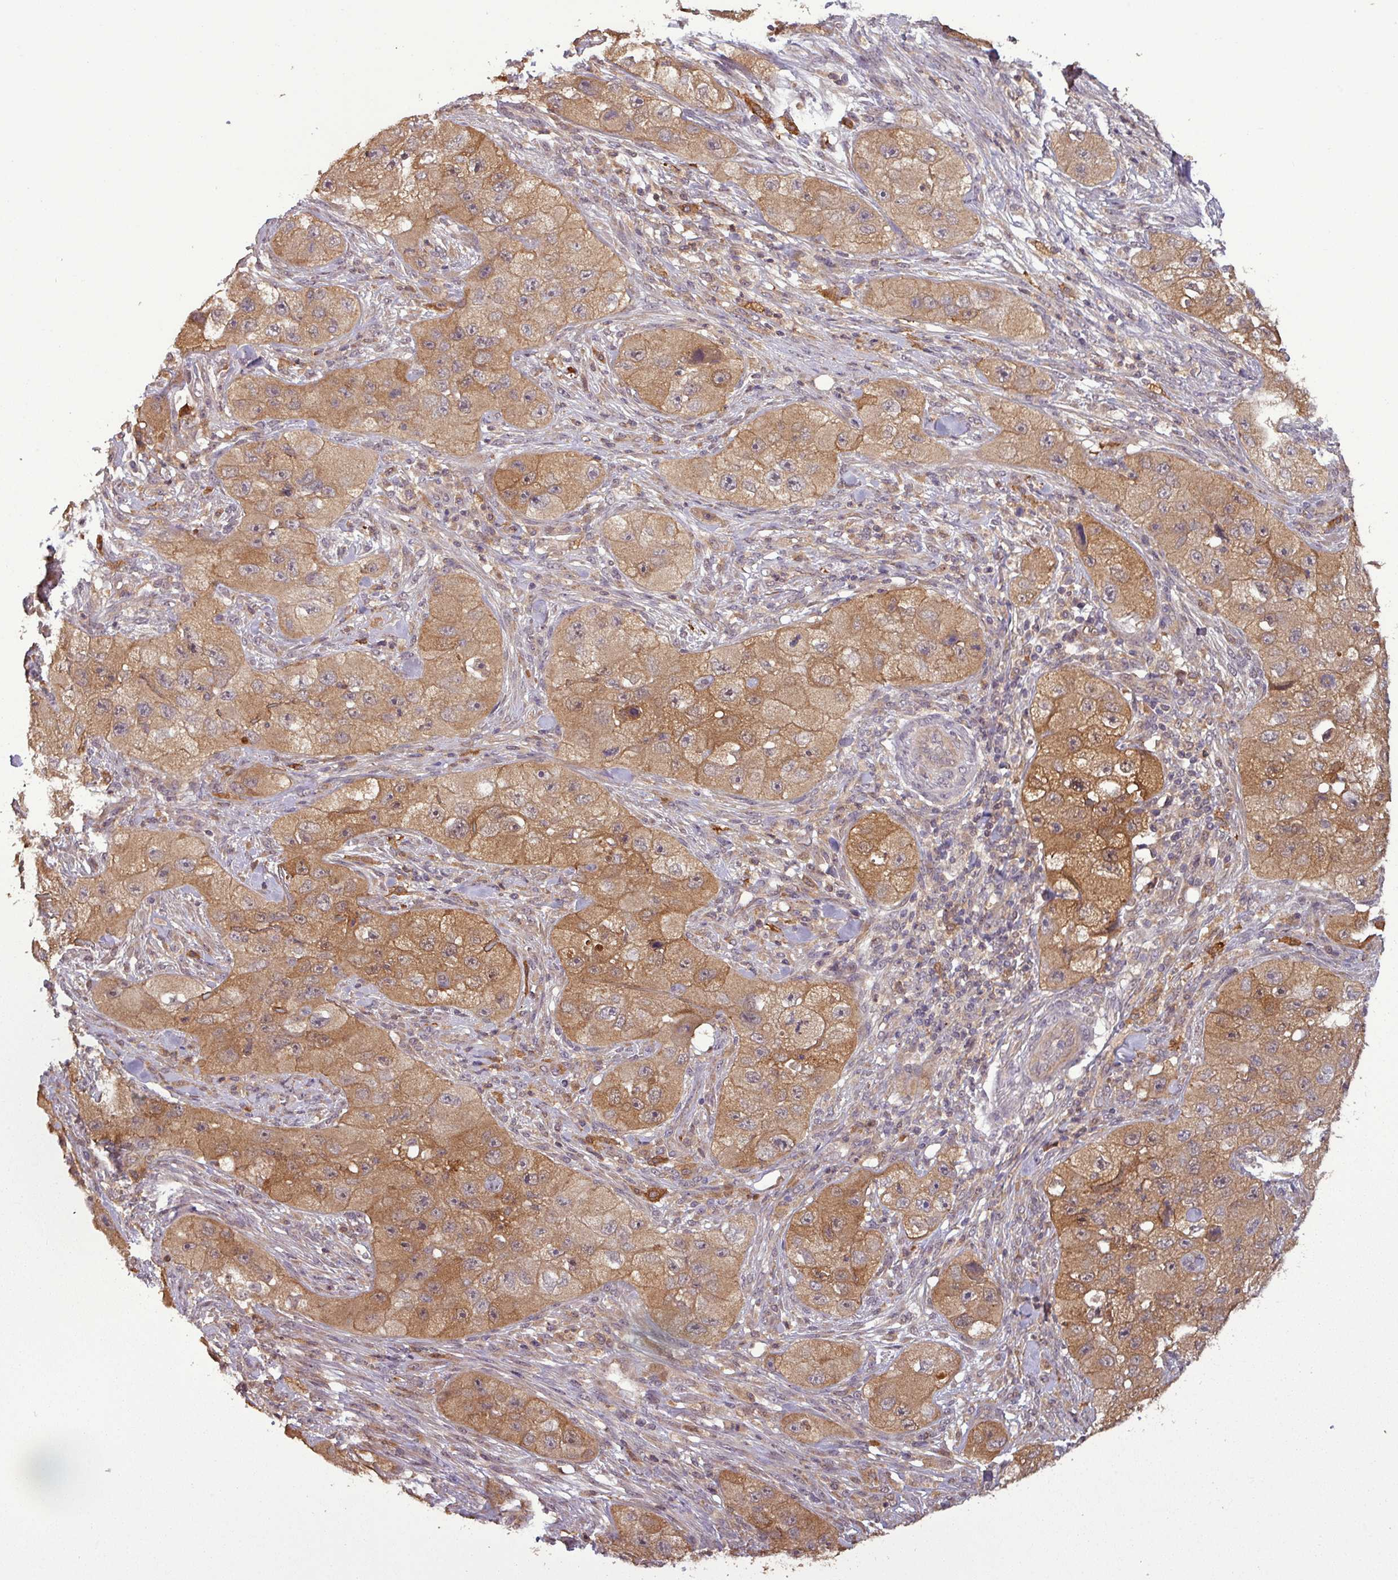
{"staining": {"intensity": "moderate", "quantity": ">75%", "location": "cytoplasmic/membranous"}, "tissue": "skin cancer", "cell_type": "Tumor cells", "image_type": "cancer", "snomed": [{"axis": "morphology", "description": "Squamous cell carcinoma, NOS"}, {"axis": "topography", "description": "Skin"}, {"axis": "topography", "description": "Subcutis"}], "caption": "Protein expression analysis of human skin cancer reveals moderate cytoplasmic/membranous expression in approximately >75% of tumor cells.", "gene": "NT5C3A", "patient": {"sex": "male", "age": 73}}